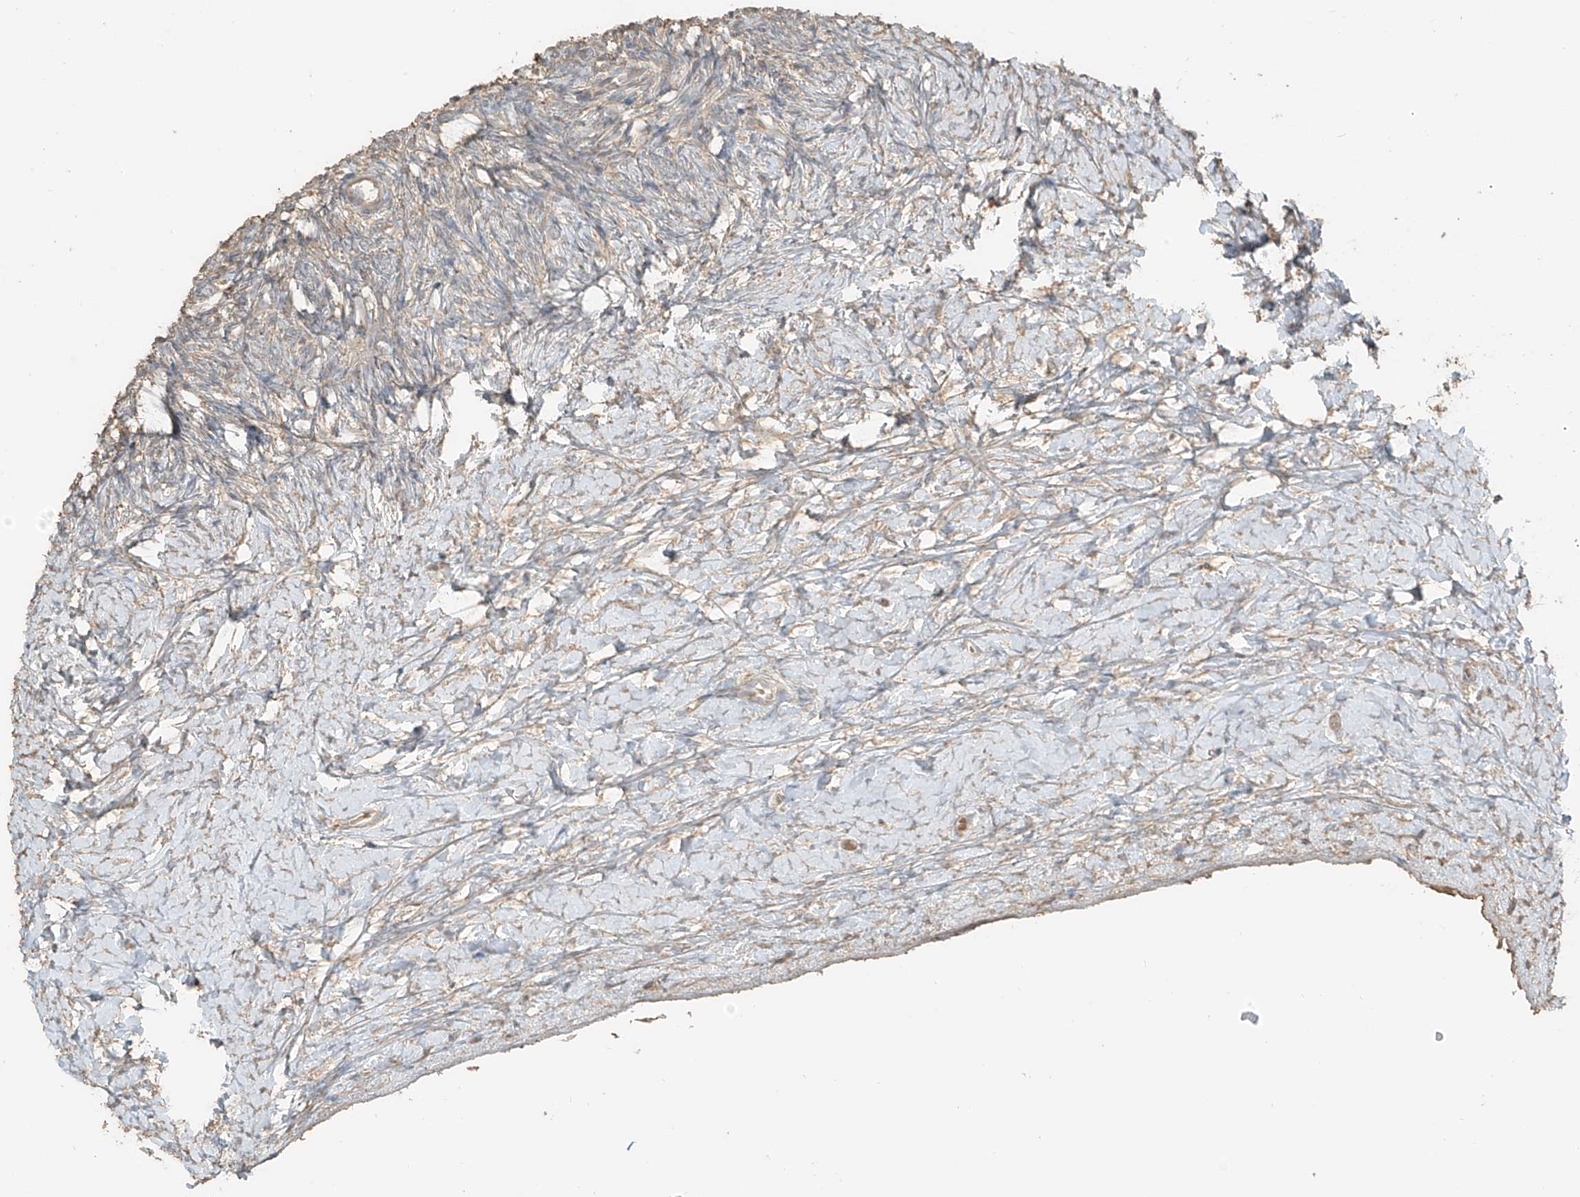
{"staining": {"intensity": "negative", "quantity": "none", "location": "none"}, "tissue": "ovary", "cell_type": "Ovarian stroma cells", "image_type": "normal", "snomed": [{"axis": "morphology", "description": "Normal tissue, NOS"}, {"axis": "morphology", "description": "Developmental malformation"}, {"axis": "topography", "description": "Ovary"}], "caption": "The photomicrograph demonstrates no significant positivity in ovarian stroma cells of ovary.", "gene": "RFTN2", "patient": {"sex": "female", "age": 39}}